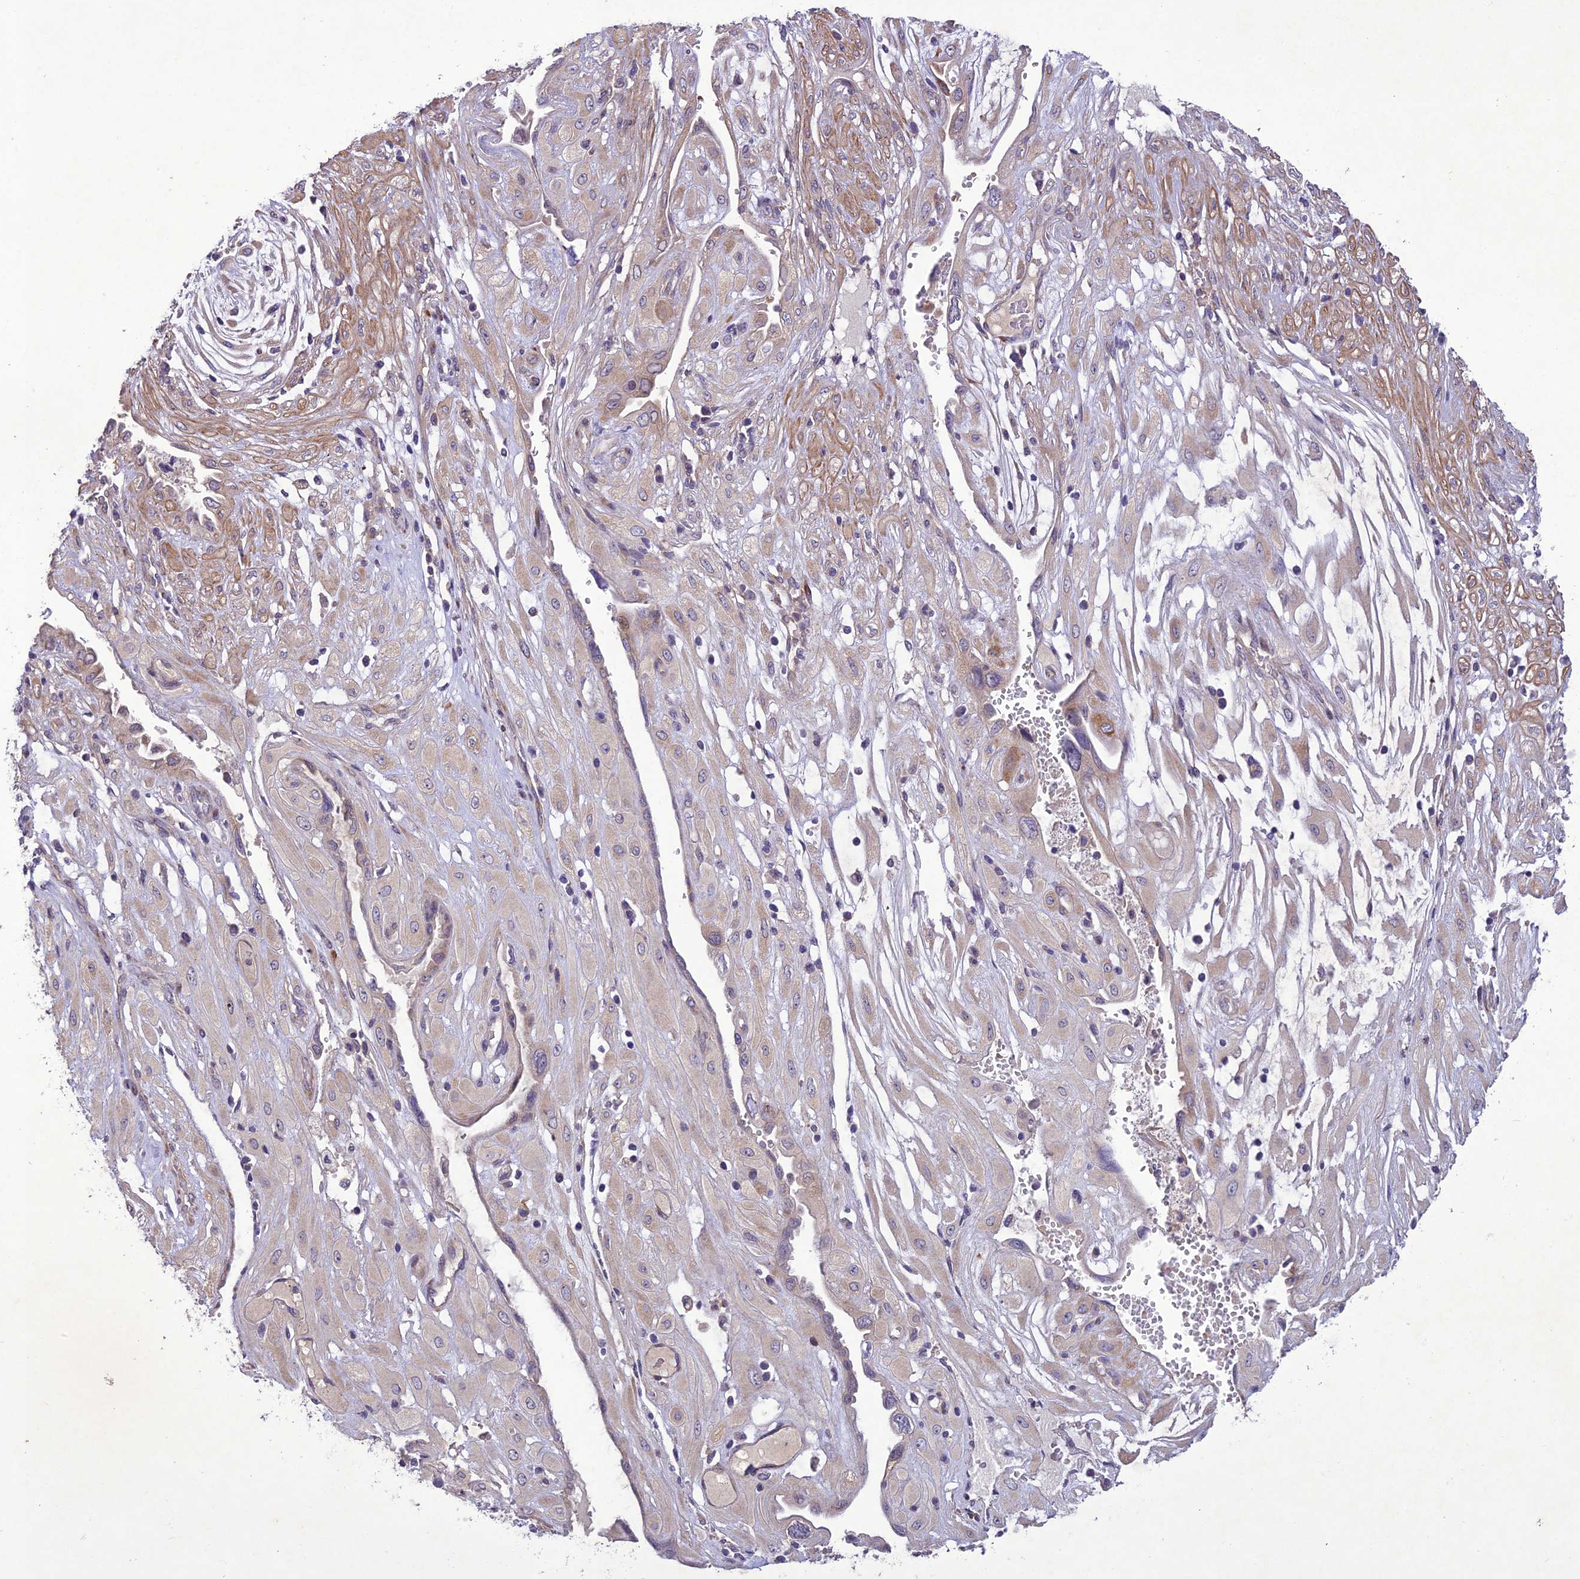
{"staining": {"intensity": "weak", "quantity": "<25%", "location": "cytoplasmic/membranous"}, "tissue": "cervical cancer", "cell_type": "Tumor cells", "image_type": "cancer", "snomed": [{"axis": "morphology", "description": "Squamous cell carcinoma, NOS"}, {"axis": "topography", "description": "Cervix"}], "caption": "IHC histopathology image of squamous cell carcinoma (cervical) stained for a protein (brown), which exhibits no staining in tumor cells. (DAB (3,3'-diaminobenzidine) immunohistochemistry (IHC) with hematoxylin counter stain).", "gene": "CENPL", "patient": {"sex": "female", "age": 36}}